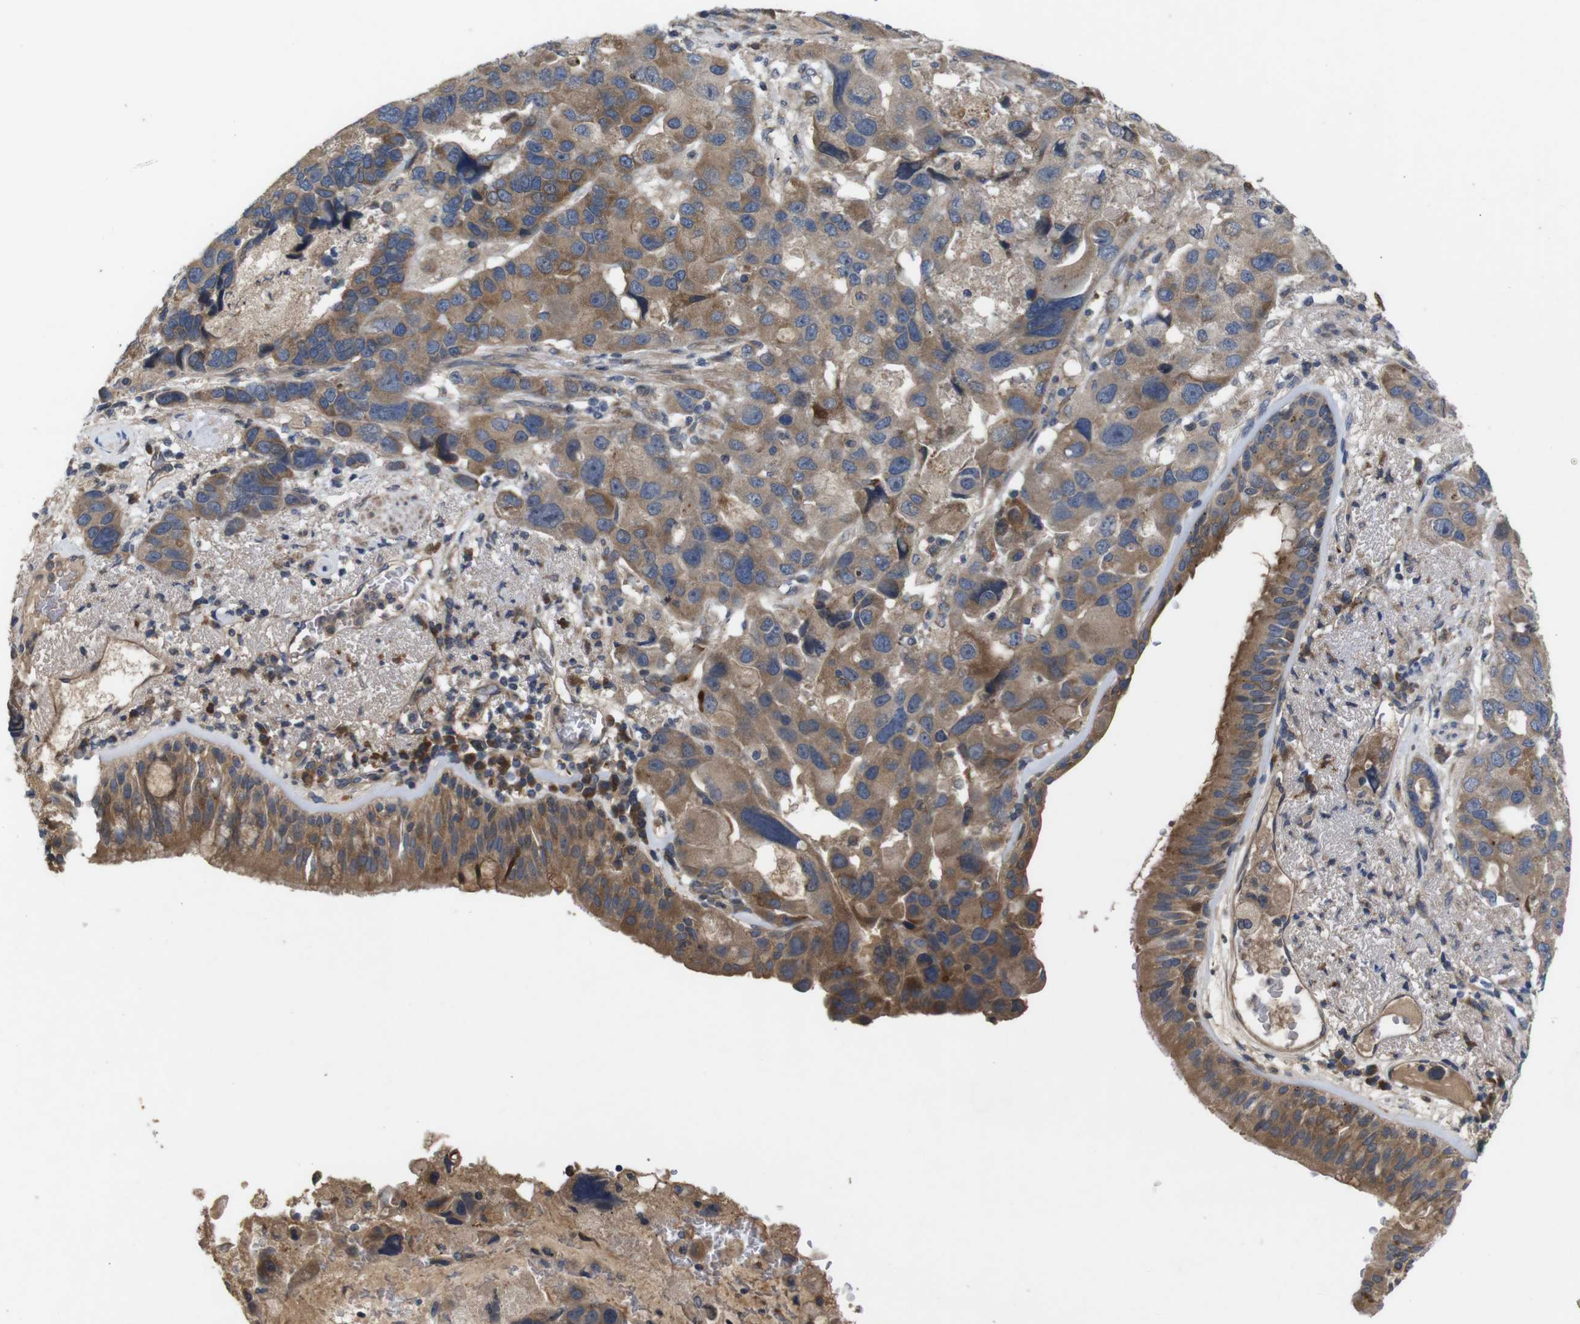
{"staining": {"intensity": "moderate", "quantity": ">75%", "location": "cytoplasmic/membranous"}, "tissue": "bronchus", "cell_type": "Respiratory epithelial cells", "image_type": "normal", "snomed": [{"axis": "morphology", "description": "Normal tissue, NOS"}, {"axis": "morphology", "description": "Adenocarcinoma, NOS"}, {"axis": "morphology", "description": "Adenocarcinoma, metastatic, NOS"}, {"axis": "topography", "description": "Lymph node"}, {"axis": "topography", "description": "Bronchus"}, {"axis": "topography", "description": "Lung"}], "caption": "A medium amount of moderate cytoplasmic/membranous expression is appreciated in approximately >75% of respiratory epithelial cells in benign bronchus.", "gene": "PTPN1", "patient": {"sex": "female", "age": 54}}